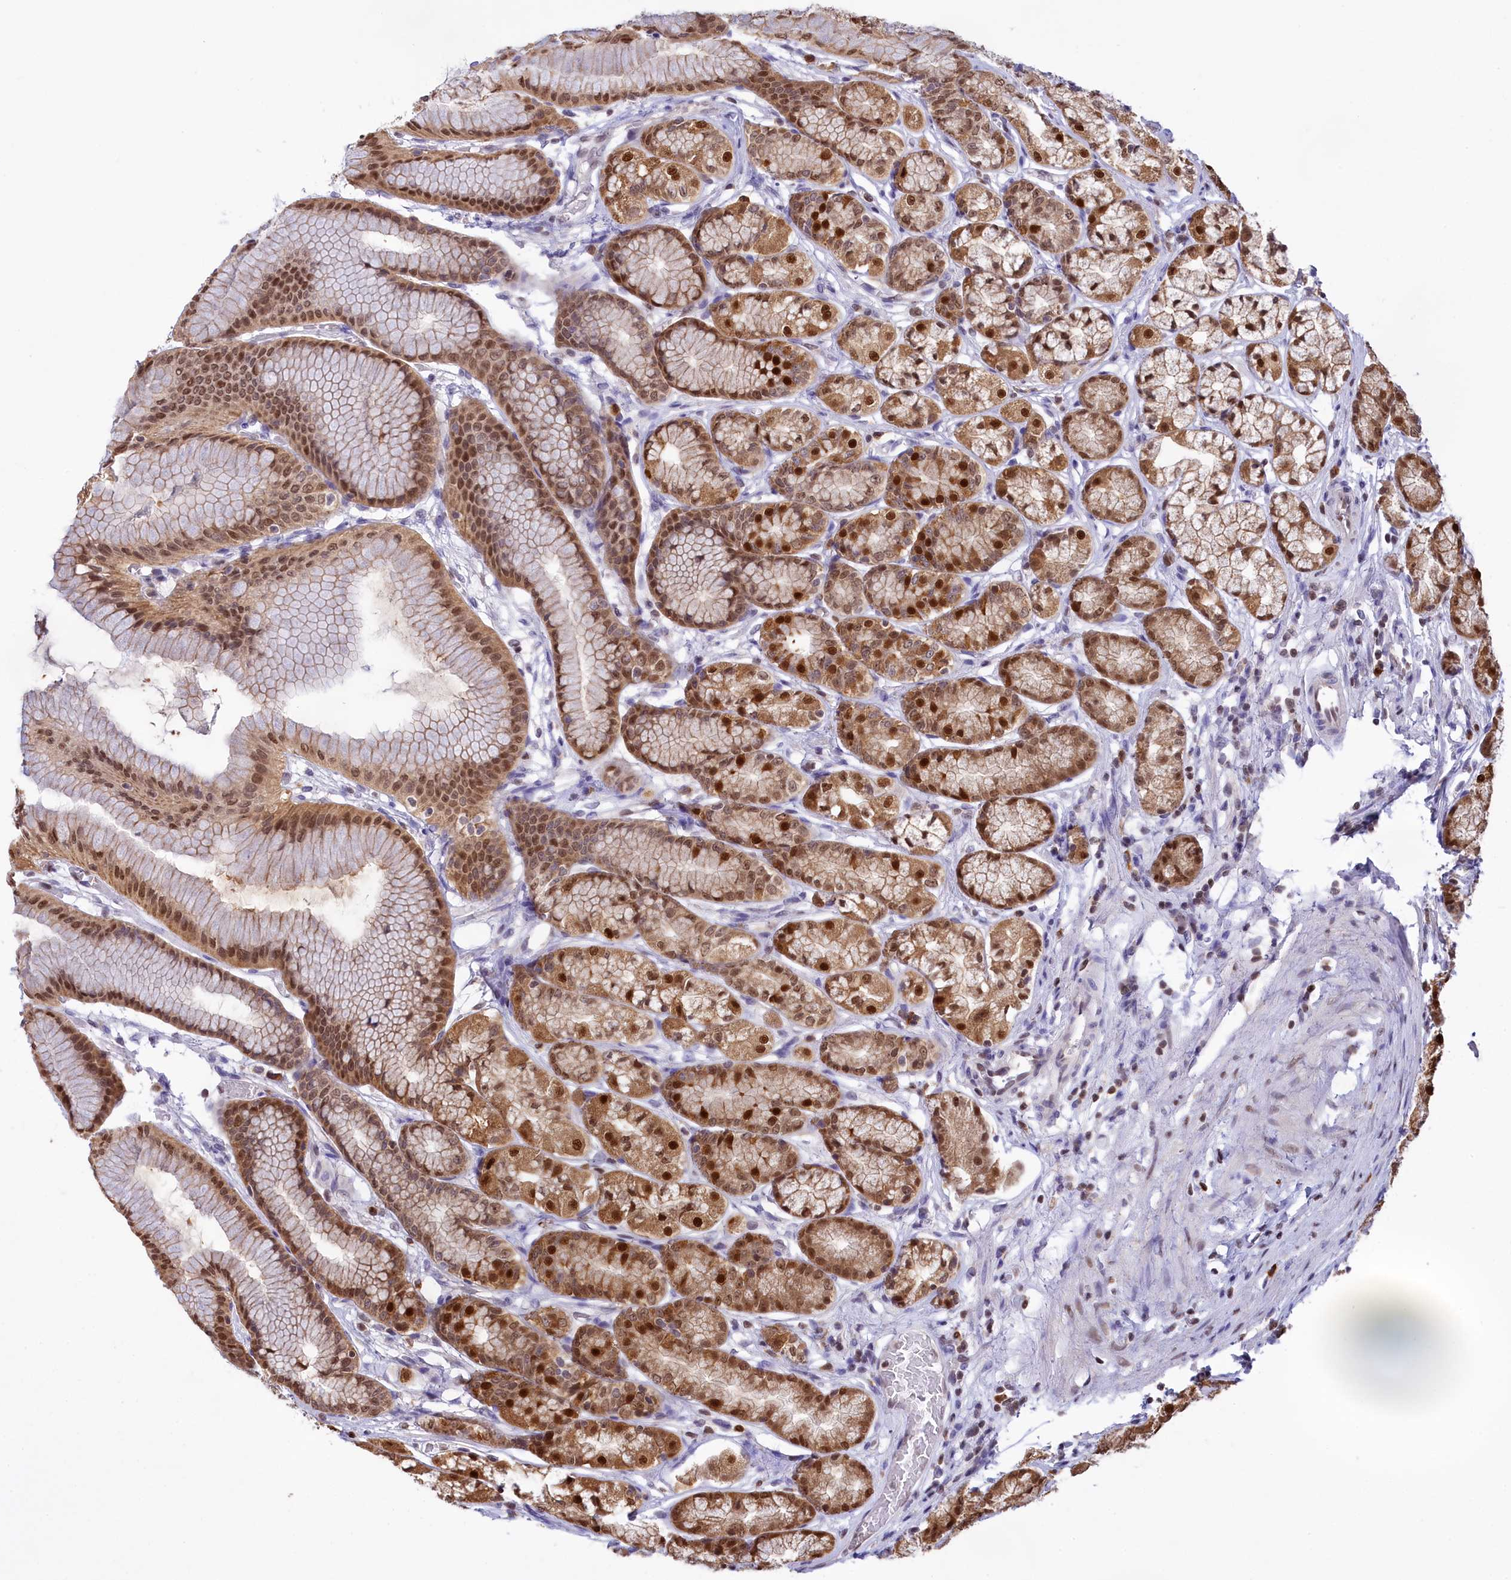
{"staining": {"intensity": "strong", "quantity": "25%-75%", "location": "cytoplasmic/membranous,nuclear"}, "tissue": "stomach", "cell_type": "Glandular cells", "image_type": "normal", "snomed": [{"axis": "morphology", "description": "Normal tissue, NOS"}, {"axis": "morphology", "description": "Adenocarcinoma, NOS"}, {"axis": "morphology", "description": "Adenocarcinoma, High grade"}, {"axis": "topography", "description": "Stomach, upper"}, {"axis": "topography", "description": "Stomach"}], "caption": "A high amount of strong cytoplasmic/membranous,nuclear positivity is identified in approximately 25%-75% of glandular cells in benign stomach. (Brightfield microscopy of DAB IHC at high magnification).", "gene": "IZUMO2", "patient": {"sex": "female", "age": 65}}